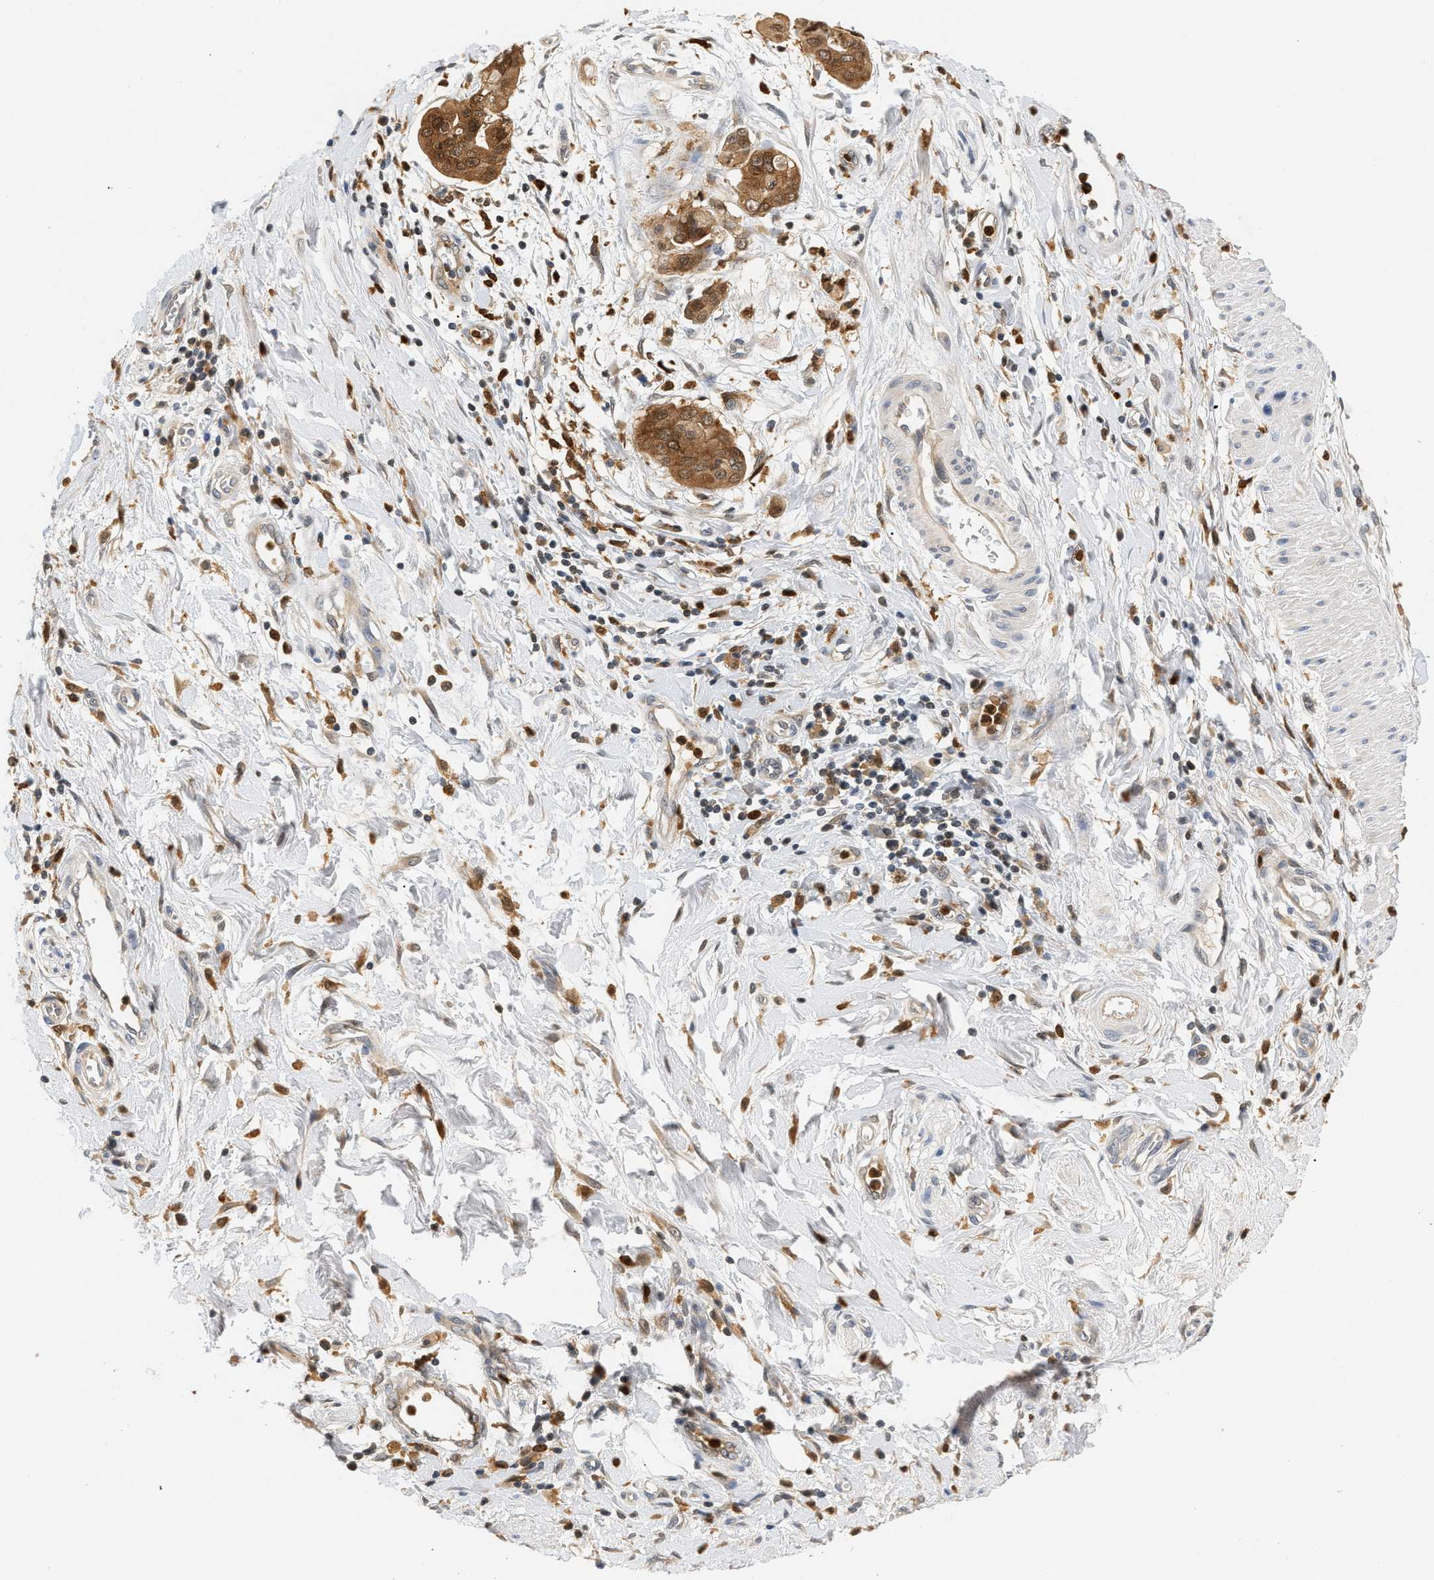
{"staining": {"intensity": "strong", "quantity": ">75%", "location": "cytoplasmic/membranous"}, "tissue": "pancreatic cancer", "cell_type": "Tumor cells", "image_type": "cancer", "snomed": [{"axis": "morphology", "description": "Adenocarcinoma, NOS"}, {"axis": "topography", "description": "Pancreas"}], "caption": "IHC image of neoplastic tissue: human pancreatic cancer stained using immunohistochemistry (IHC) exhibits high levels of strong protein expression localized specifically in the cytoplasmic/membranous of tumor cells, appearing as a cytoplasmic/membranous brown color.", "gene": "PYCARD", "patient": {"sex": "female", "age": 75}}